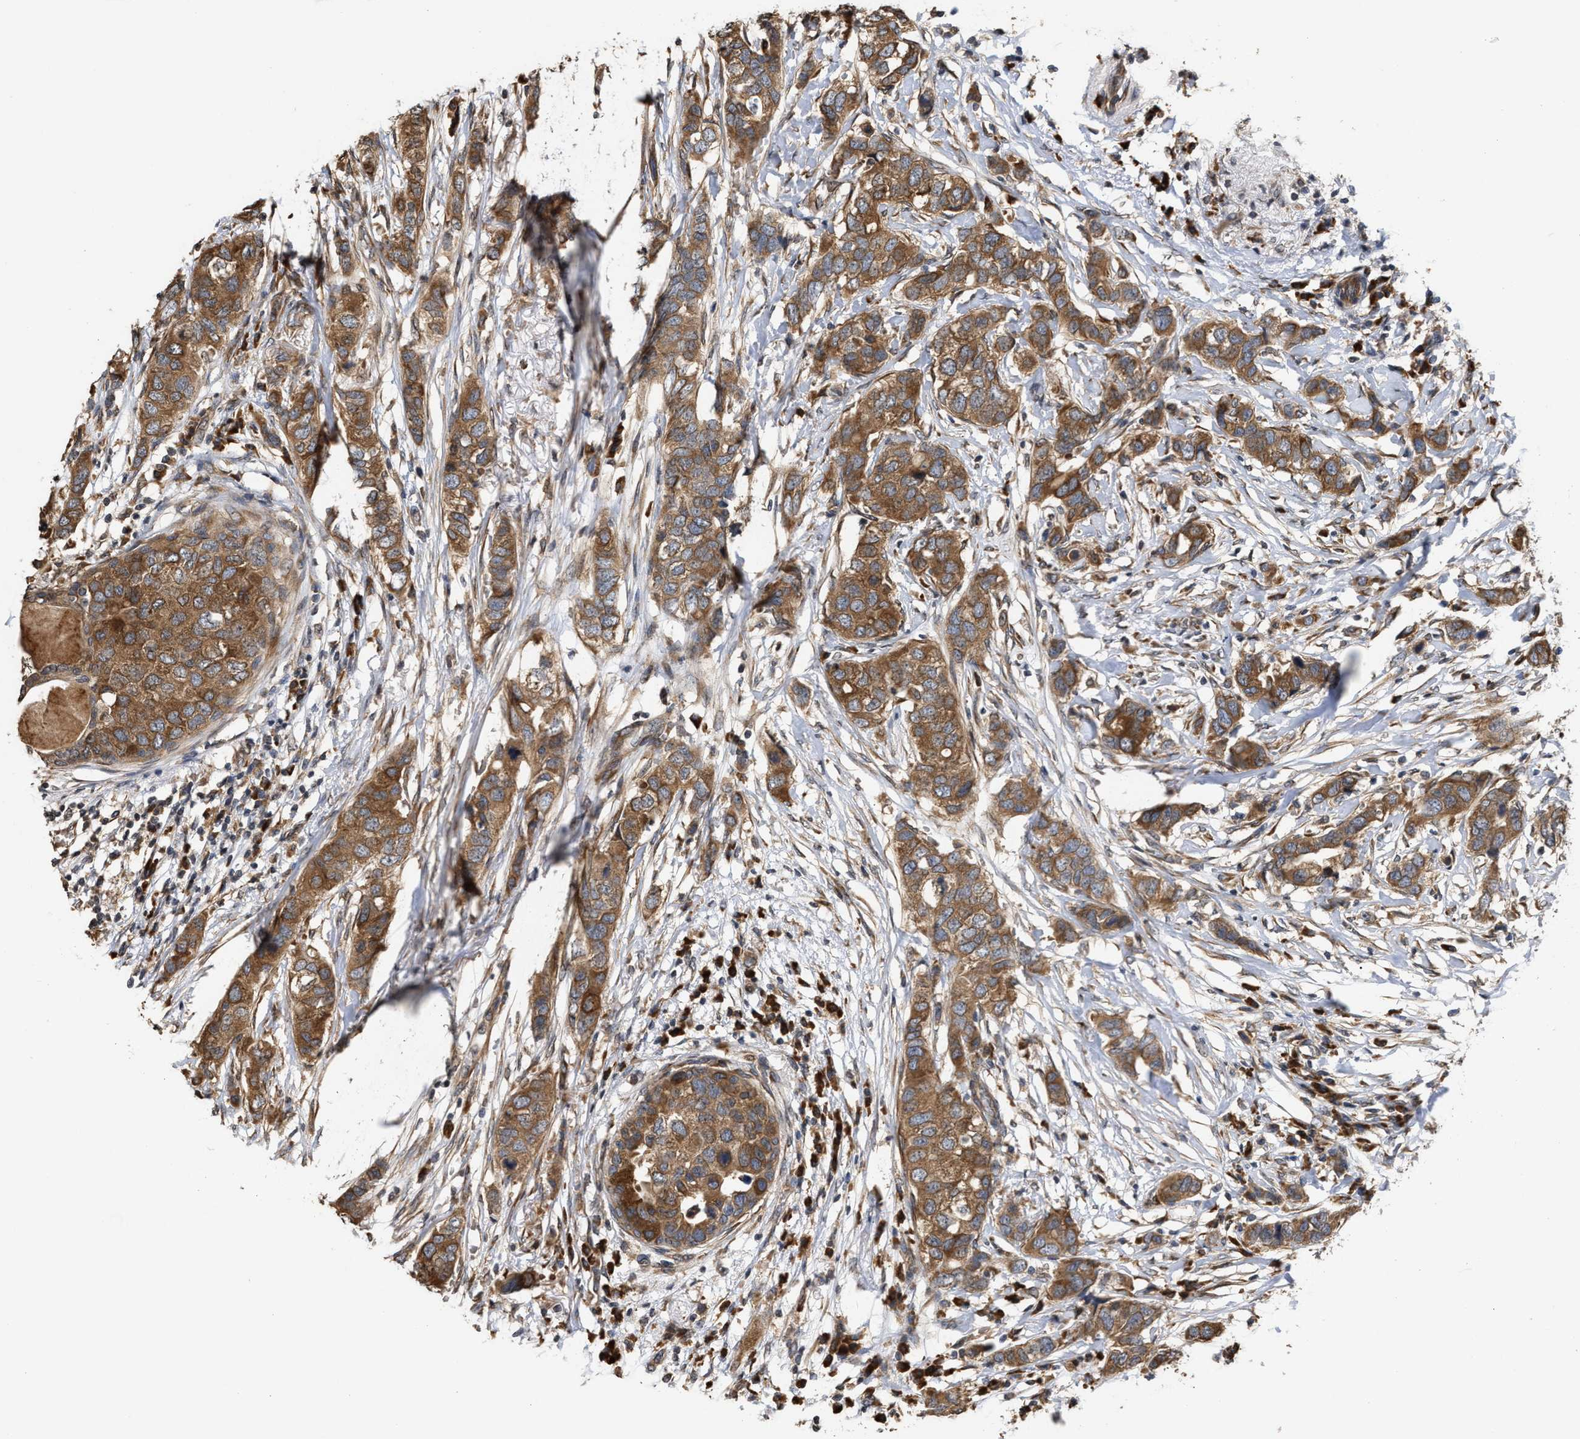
{"staining": {"intensity": "moderate", "quantity": ">75%", "location": "cytoplasmic/membranous"}, "tissue": "breast cancer", "cell_type": "Tumor cells", "image_type": "cancer", "snomed": [{"axis": "morphology", "description": "Duct carcinoma"}, {"axis": "topography", "description": "Breast"}], "caption": "Immunohistochemical staining of human breast cancer demonstrates moderate cytoplasmic/membranous protein staining in approximately >75% of tumor cells. (DAB (3,3'-diaminobenzidine) = brown stain, brightfield microscopy at high magnification).", "gene": "SAR1A", "patient": {"sex": "female", "age": 50}}